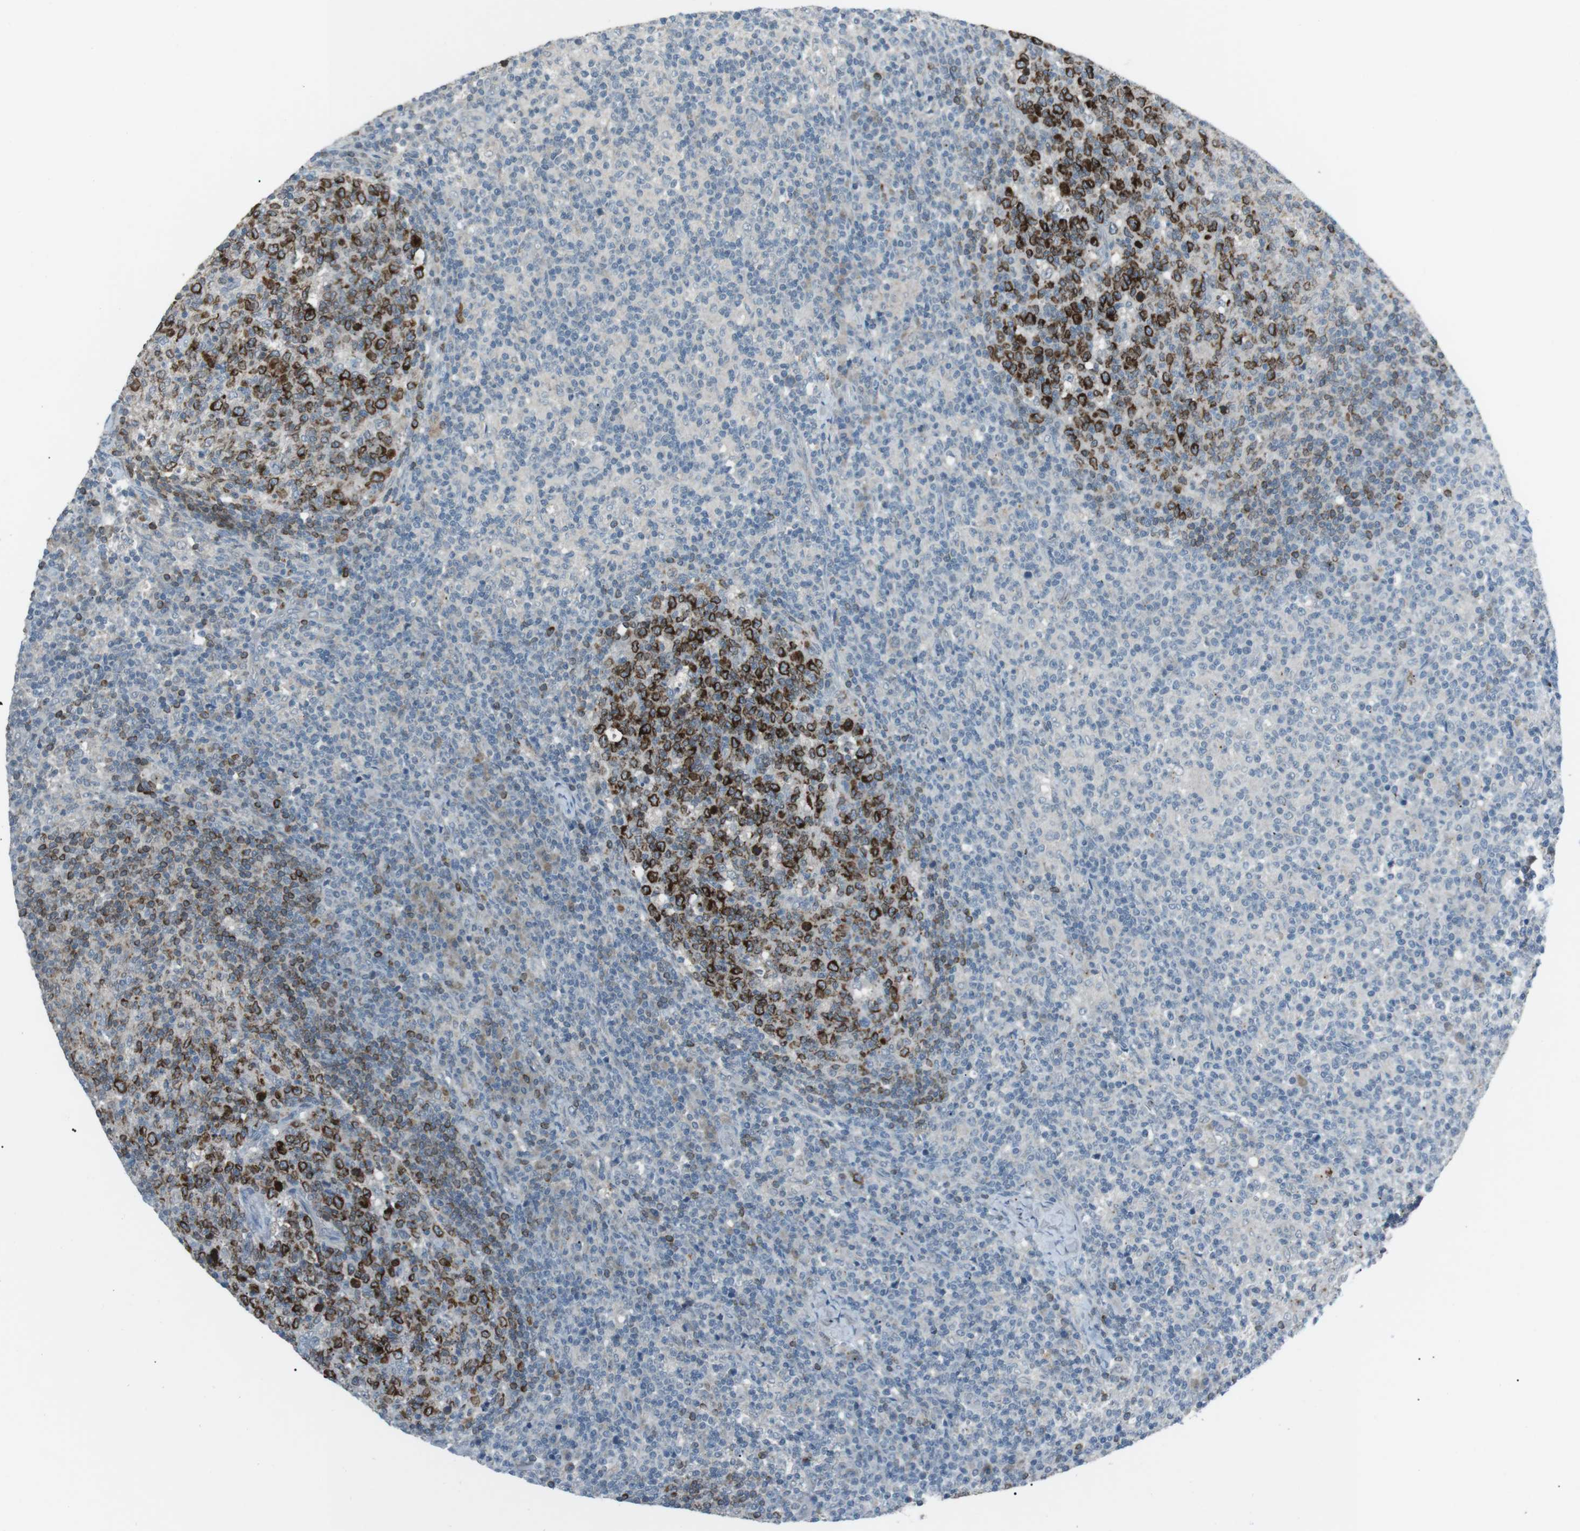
{"staining": {"intensity": "strong", "quantity": ">75%", "location": "cytoplasmic/membranous"}, "tissue": "lymph node", "cell_type": "Germinal center cells", "image_type": "normal", "snomed": [{"axis": "morphology", "description": "Normal tissue, NOS"}, {"axis": "morphology", "description": "Inflammation, NOS"}, {"axis": "topography", "description": "Lymph node"}], "caption": "This photomicrograph shows immunohistochemistry staining of unremarkable lymph node, with high strong cytoplasmic/membranous positivity in about >75% of germinal center cells.", "gene": "FCRLA", "patient": {"sex": "male", "age": 55}}